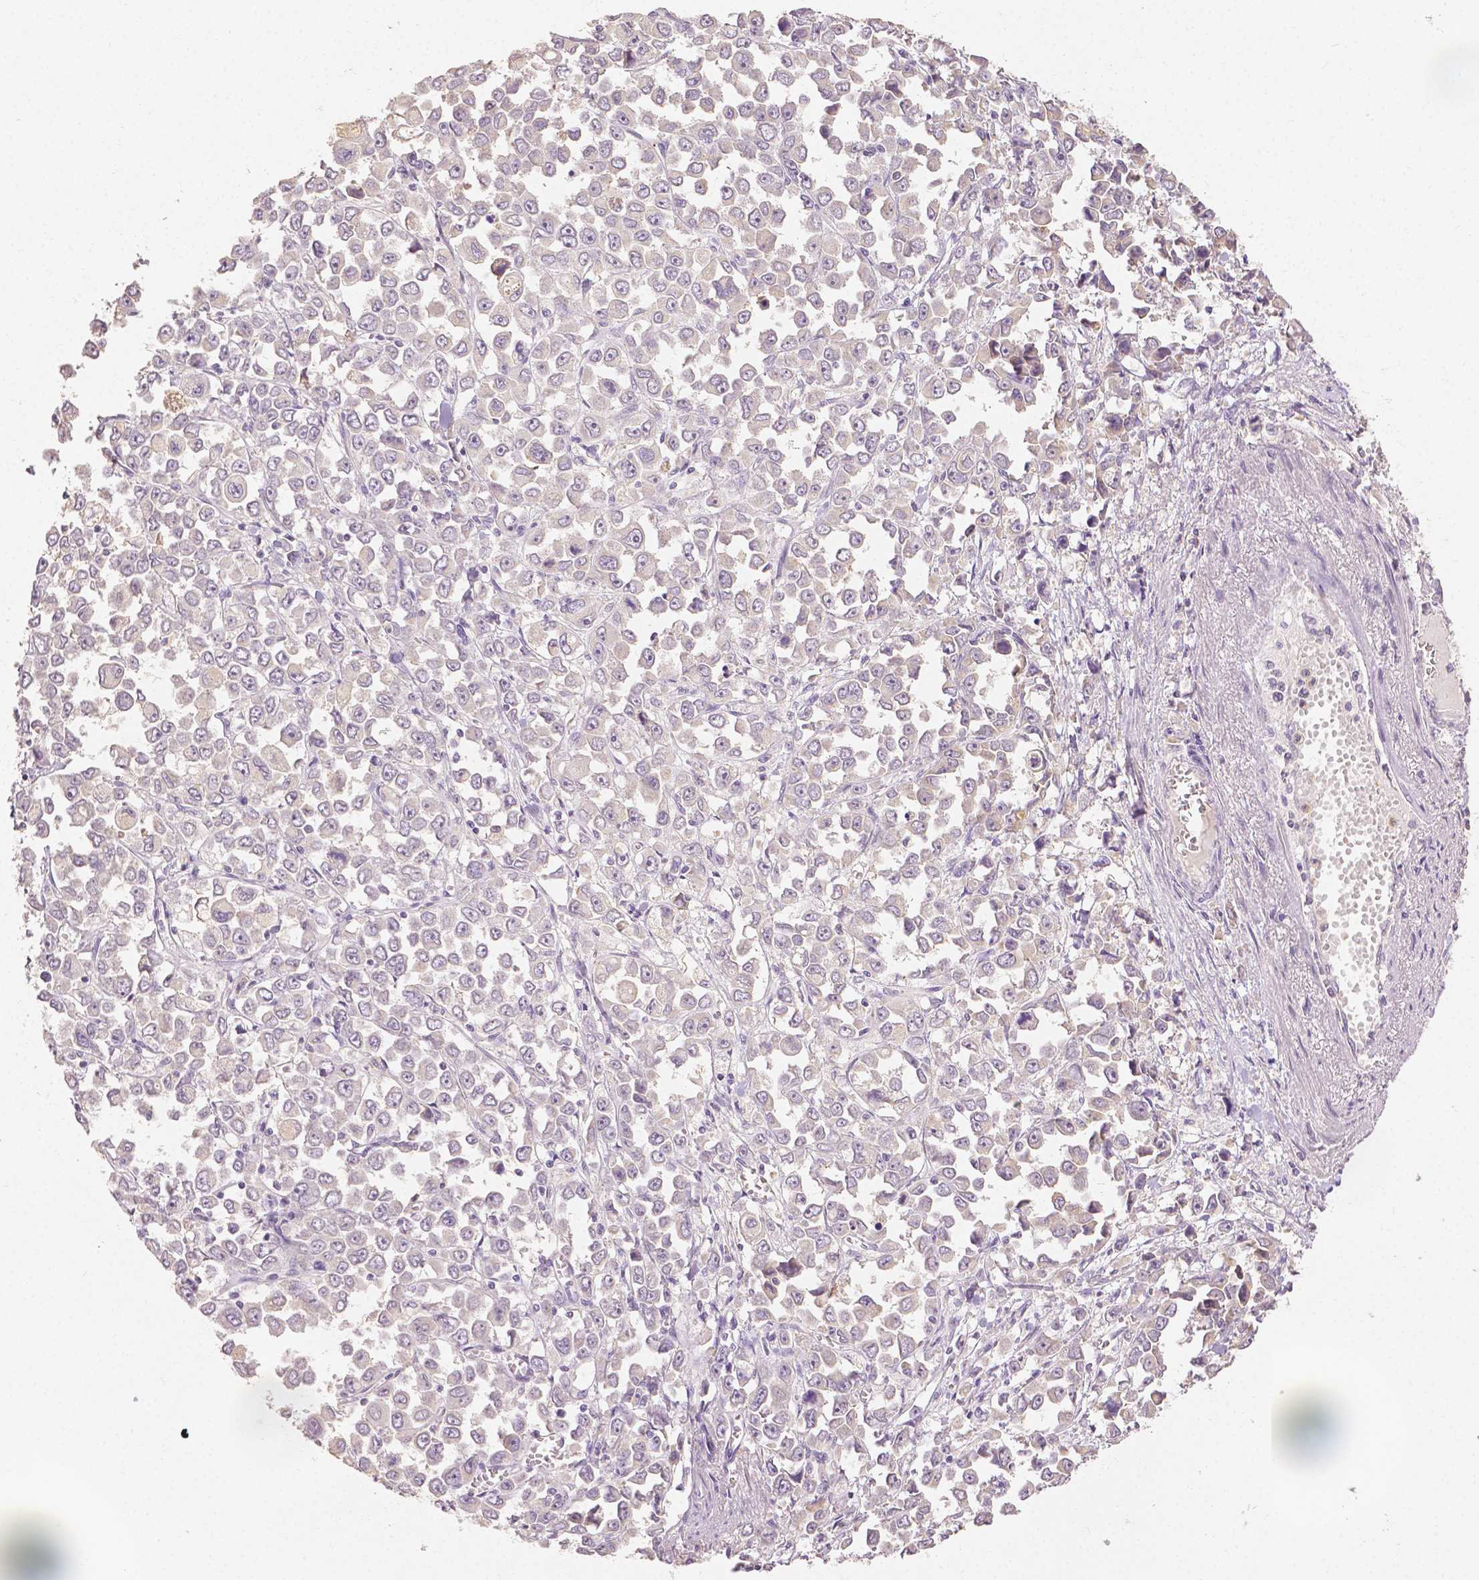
{"staining": {"intensity": "weak", "quantity": "<25%", "location": "nuclear"}, "tissue": "stomach cancer", "cell_type": "Tumor cells", "image_type": "cancer", "snomed": [{"axis": "morphology", "description": "Adenocarcinoma, NOS"}, {"axis": "topography", "description": "Stomach, upper"}], "caption": "Tumor cells are negative for brown protein staining in stomach cancer.", "gene": "TGM1", "patient": {"sex": "male", "age": 70}}